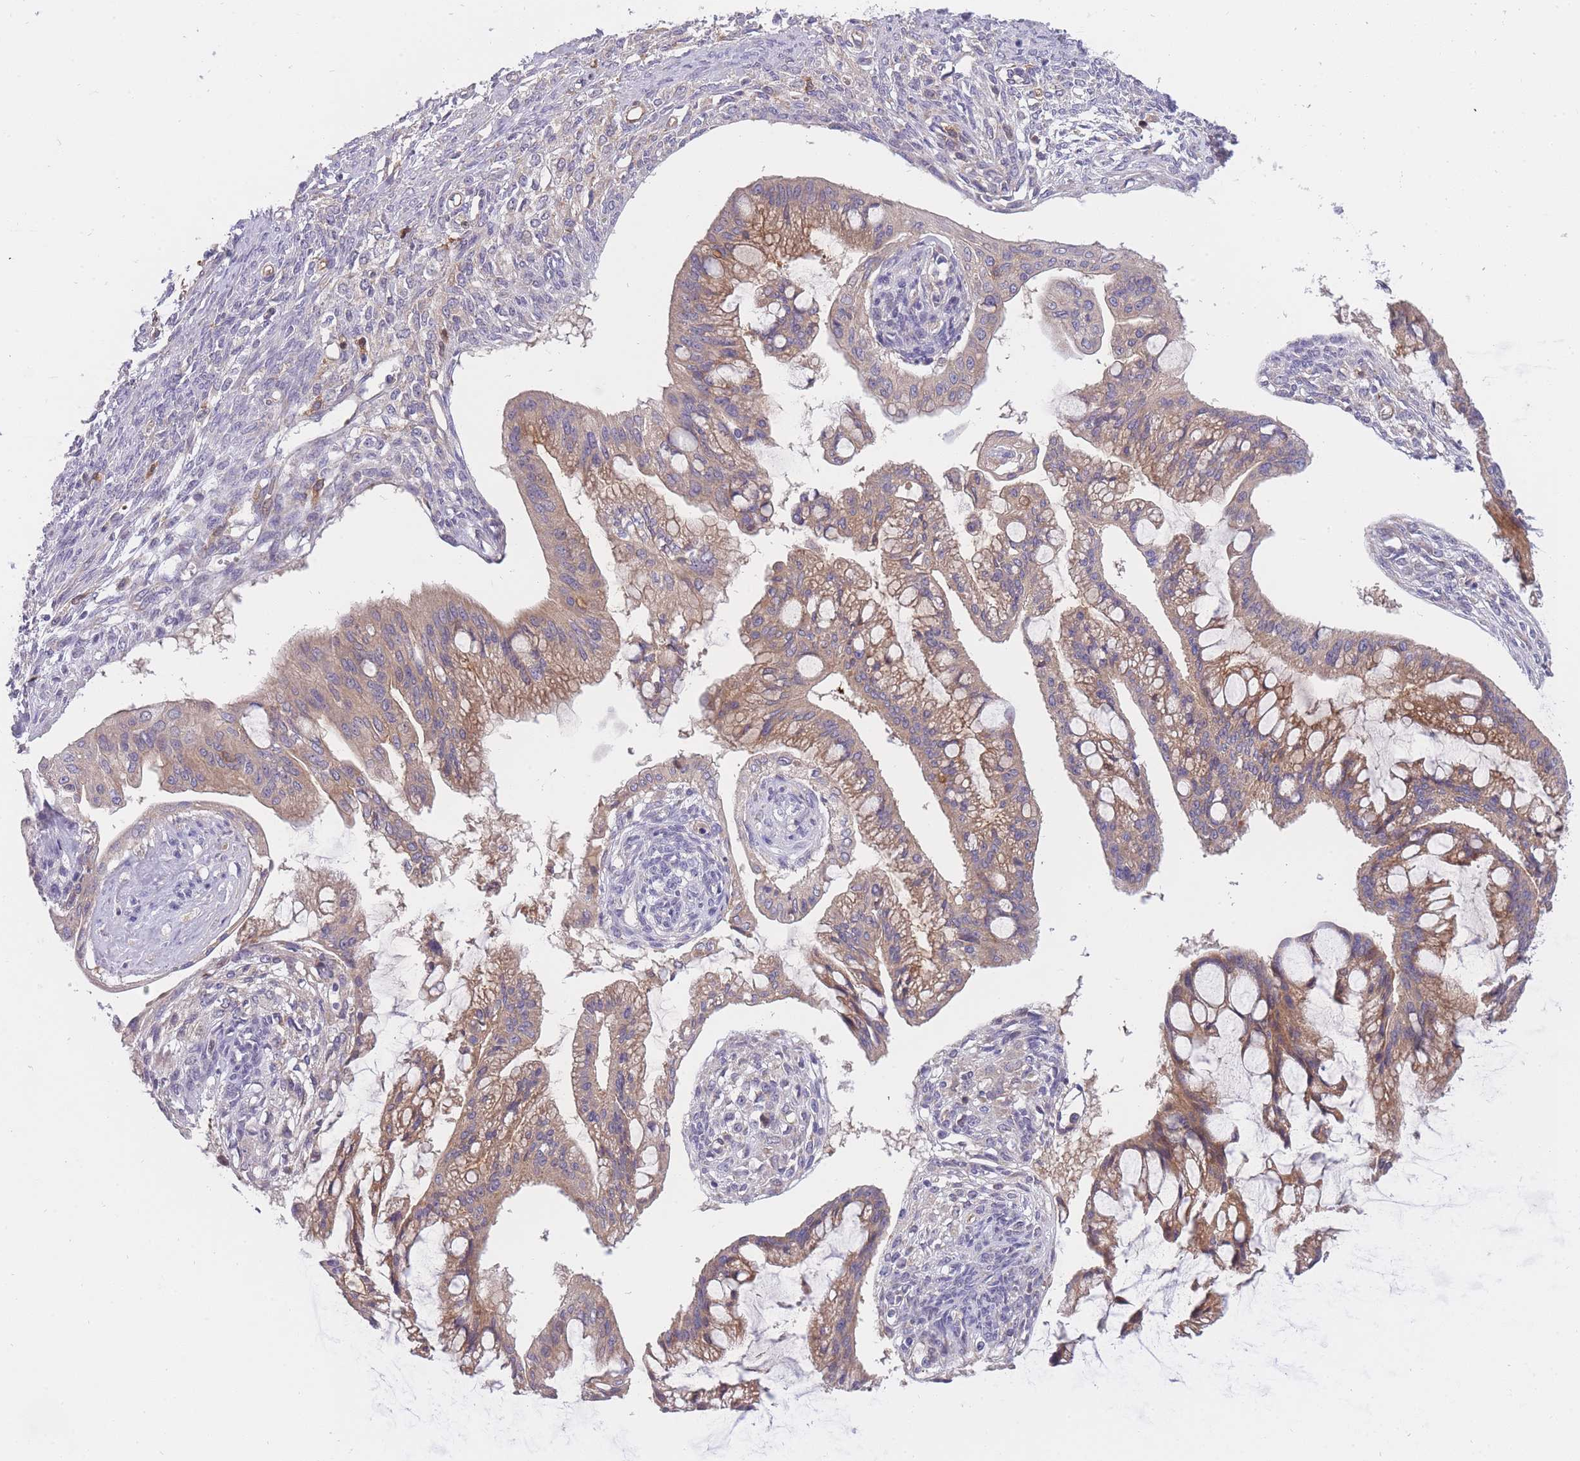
{"staining": {"intensity": "moderate", "quantity": "25%-75%", "location": "cytoplasmic/membranous"}, "tissue": "ovarian cancer", "cell_type": "Tumor cells", "image_type": "cancer", "snomed": [{"axis": "morphology", "description": "Cystadenocarcinoma, mucinous, NOS"}, {"axis": "topography", "description": "Ovary"}], "caption": "A photomicrograph of human mucinous cystadenocarcinoma (ovarian) stained for a protein reveals moderate cytoplasmic/membranous brown staining in tumor cells.", "gene": "CRYGN", "patient": {"sex": "female", "age": 73}}